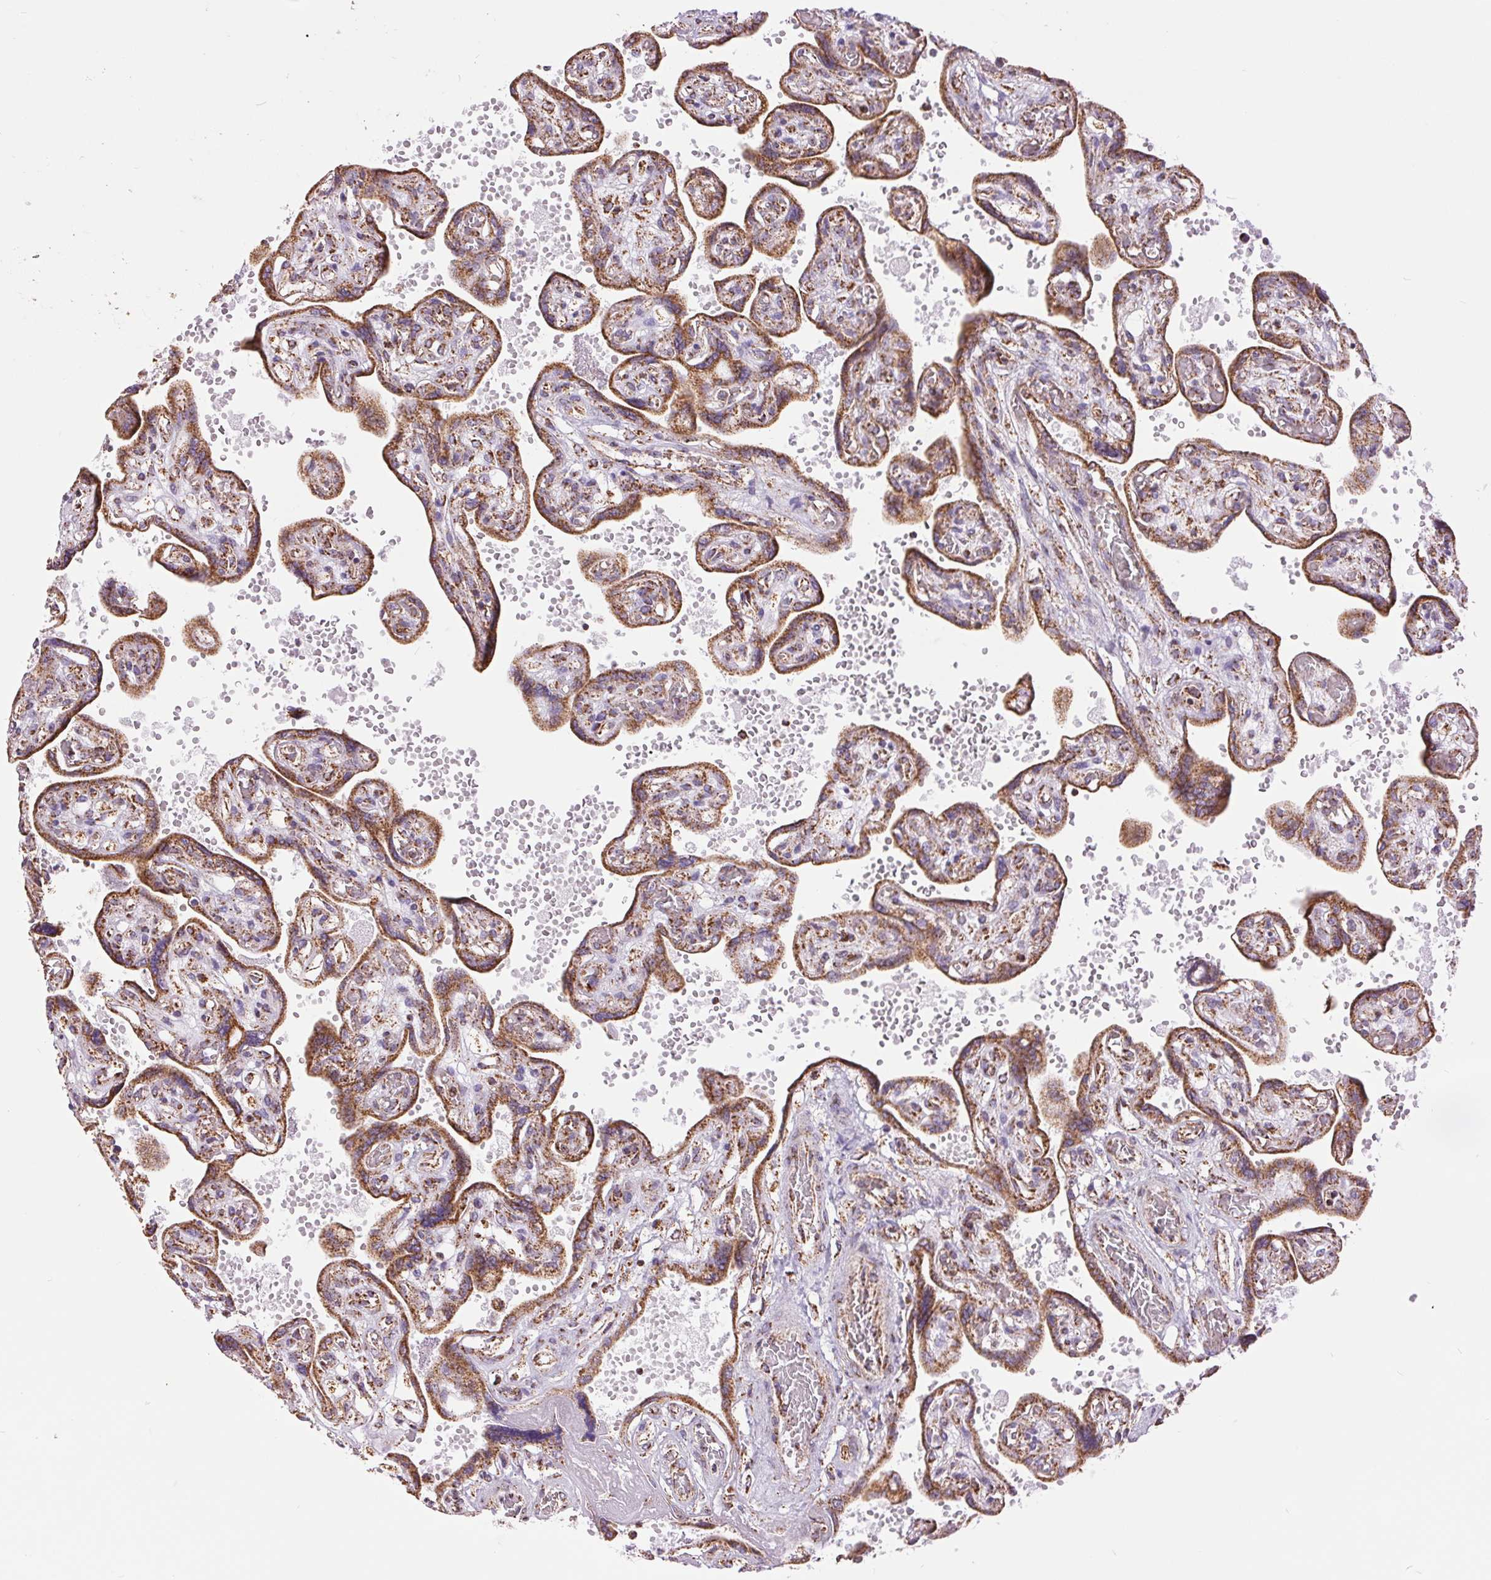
{"staining": {"intensity": "moderate", "quantity": ">75%", "location": "cytoplasmic/membranous"}, "tissue": "placenta", "cell_type": "Trophoblastic cells", "image_type": "normal", "snomed": [{"axis": "morphology", "description": "Normal tissue, NOS"}, {"axis": "topography", "description": "Placenta"}], "caption": "Immunohistochemistry photomicrograph of normal placenta stained for a protein (brown), which reveals medium levels of moderate cytoplasmic/membranous positivity in approximately >75% of trophoblastic cells.", "gene": "ATP5PB", "patient": {"sex": "female", "age": 32}}